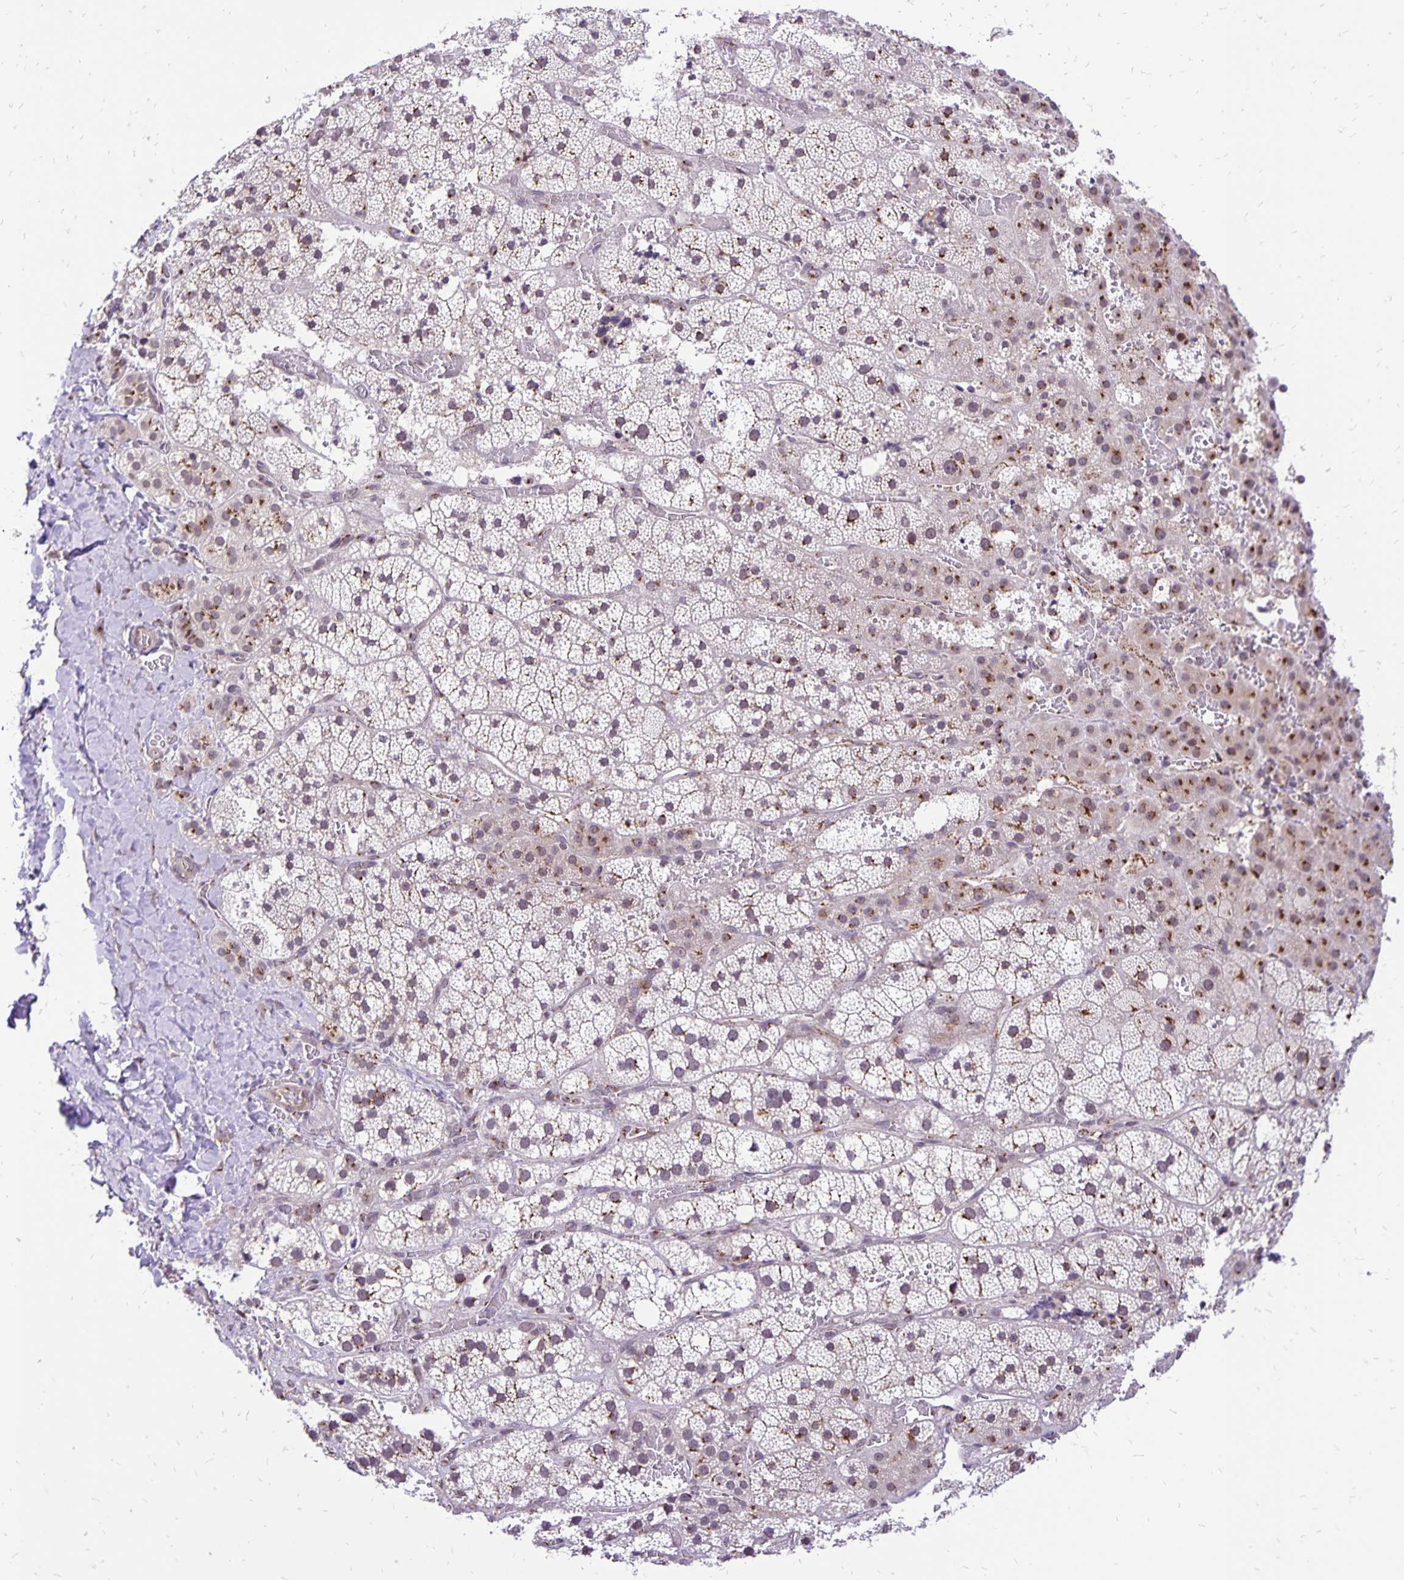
{"staining": {"intensity": "moderate", "quantity": "25%-75%", "location": "cytoplasmic/membranous"}, "tissue": "adrenal gland", "cell_type": "Glandular cells", "image_type": "normal", "snomed": [{"axis": "morphology", "description": "Normal tissue, NOS"}, {"axis": "topography", "description": "Adrenal gland"}], "caption": "Brown immunohistochemical staining in benign adrenal gland shows moderate cytoplasmic/membranous staining in approximately 25%-75% of glandular cells. (DAB (3,3'-diaminobenzidine) IHC, brown staining for protein, blue staining for nuclei).", "gene": "GOLGA5", "patient": {"sex": "male", "age": 53}}